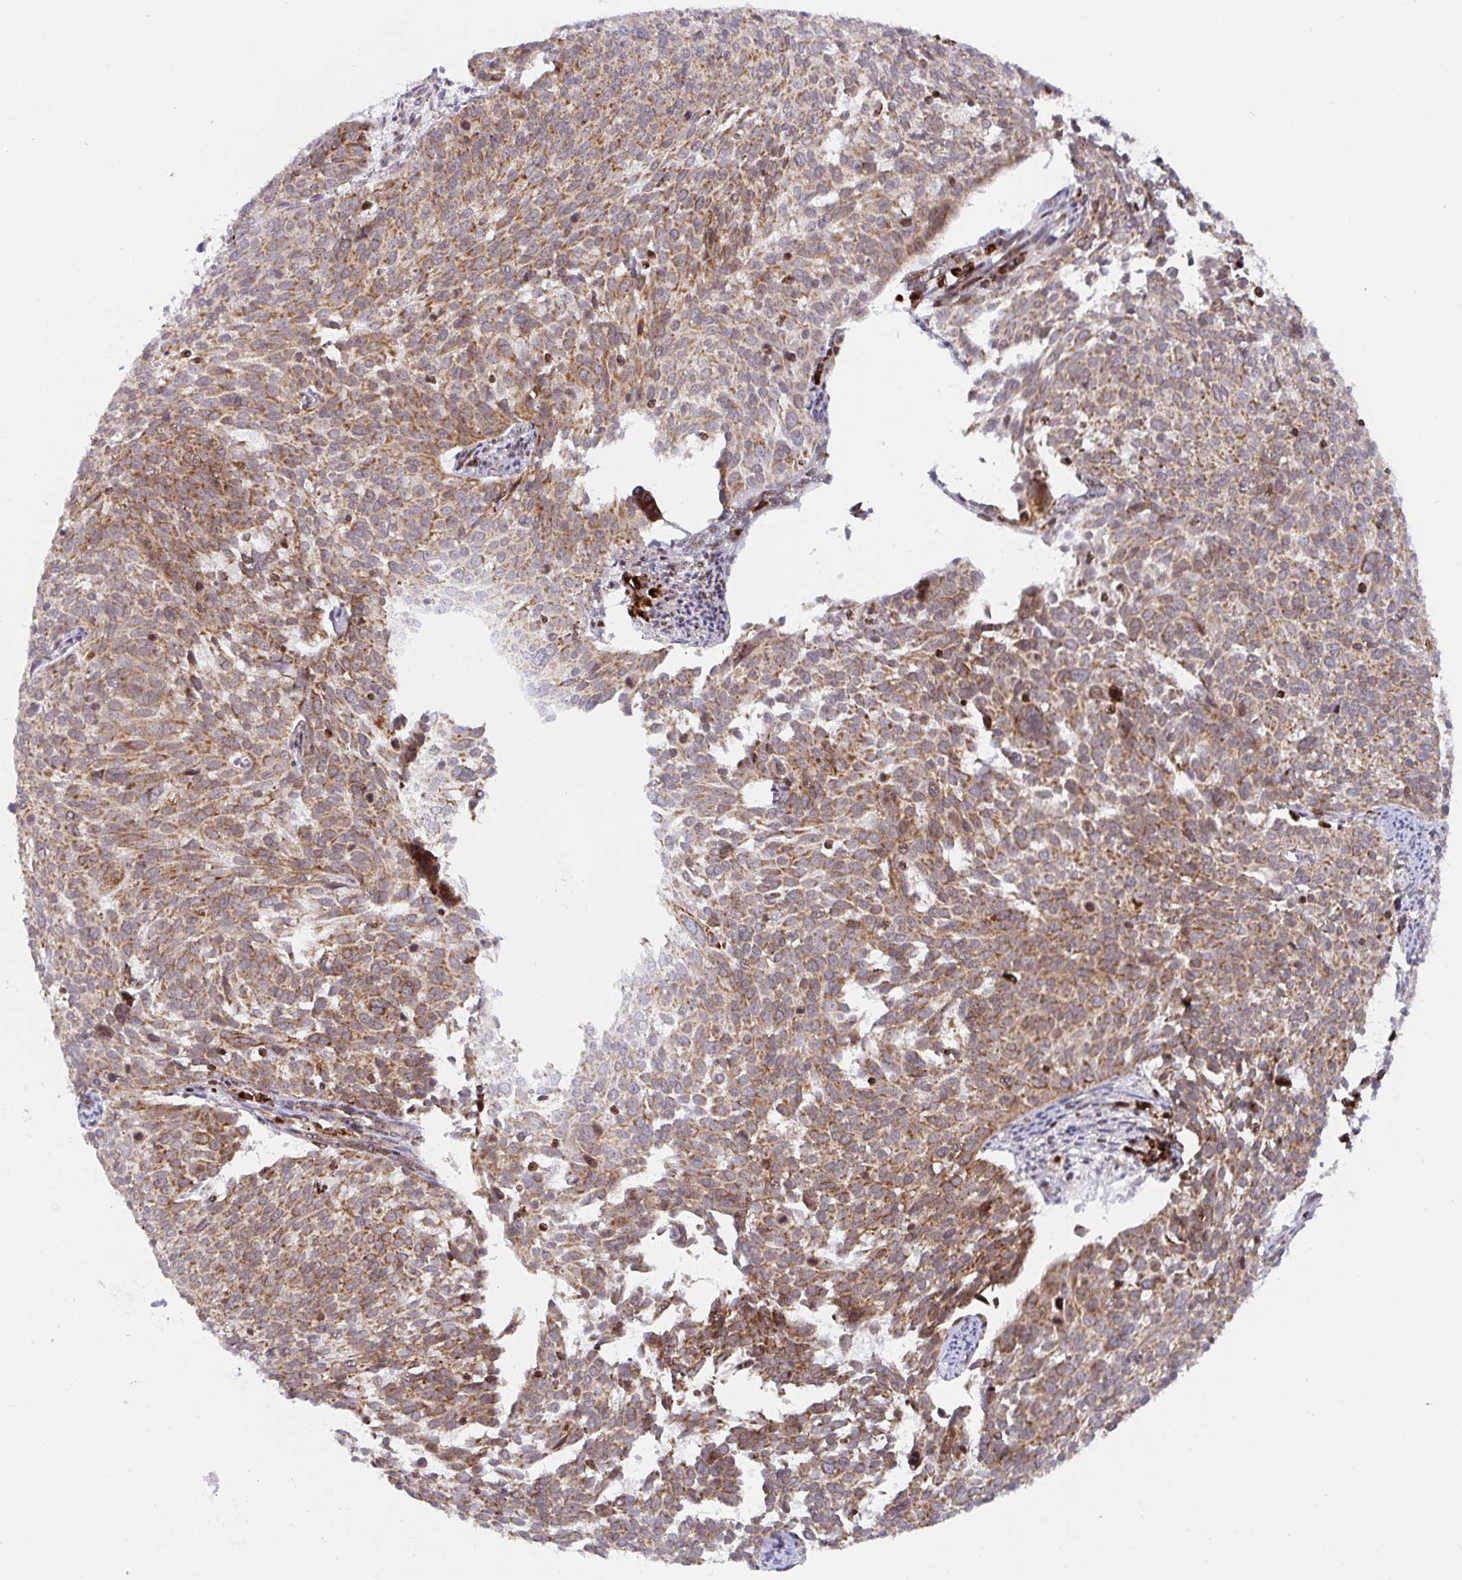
{"staining": {"intensity": "moderate", "quantity": ">75%", "location": "cytoplasmic/membranous"}, "tissue": "cervical cancer", "cell_type": "Tumor cells", "image_type": "cancer", "snomed": [{"axis": "morphology", "description": "Squamous cell carcinoma, NOS"}, {"axis": "topography", "description": "Cervix"}], "caption": "Immunohistochemistry (IHC) image of neoplastic tissue: human cervical cancer (squamous cell carcinoma) stained using IHC displays medium levels of moderate protein expression localized specifically in the cytoplasmic/membranous of tumor cells, appearing as a cytoplasmic/membranous brown color.", "gene": "ATP5MJ", "patient": {"sex": "female", "age": 39}}